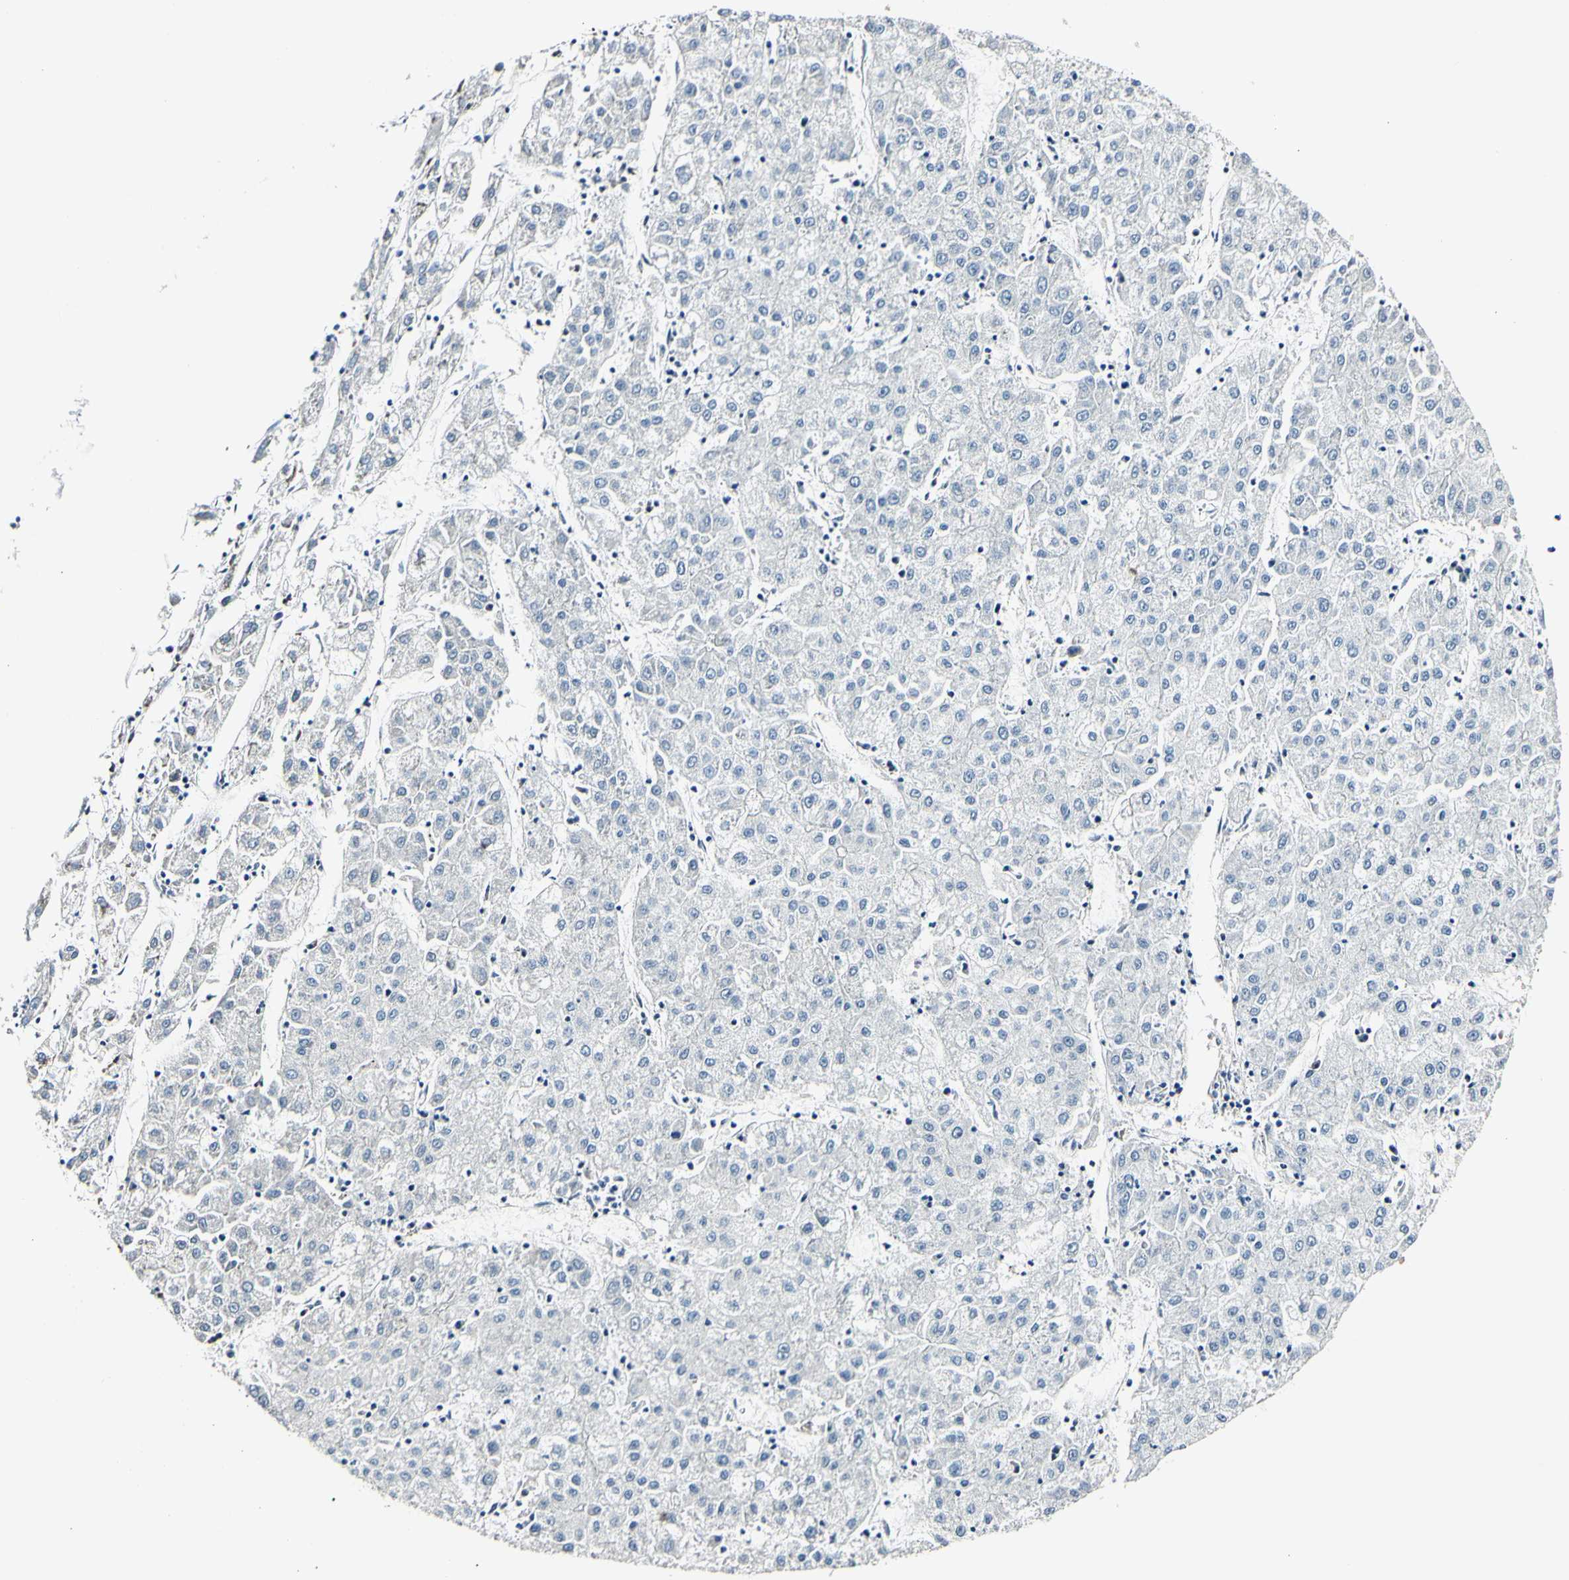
{"staining": {"intensity": "negative", "quantity": "none", "location": "none"}, "tissue": "liver cancer", "cell_type": "Tumor cells", "image_type": "cancer", "snomed": [{"axis": "morphology", "description": "Carcinoma, Hepatocellular, NOS"}, {"axis": "topography", "description": "Liver"}], "caption": "IHC micrograph of neoplastic tissue: human liver cancer (hepatocellular carcinoma) stained with DAB demonstrates no significant protein staining in tumor cells. (Immunohistochemistry (ihc), brightfield microscopy, high magnification).", "gene": "COL6A3", "patient": {"sex": "male", "age": 72}}